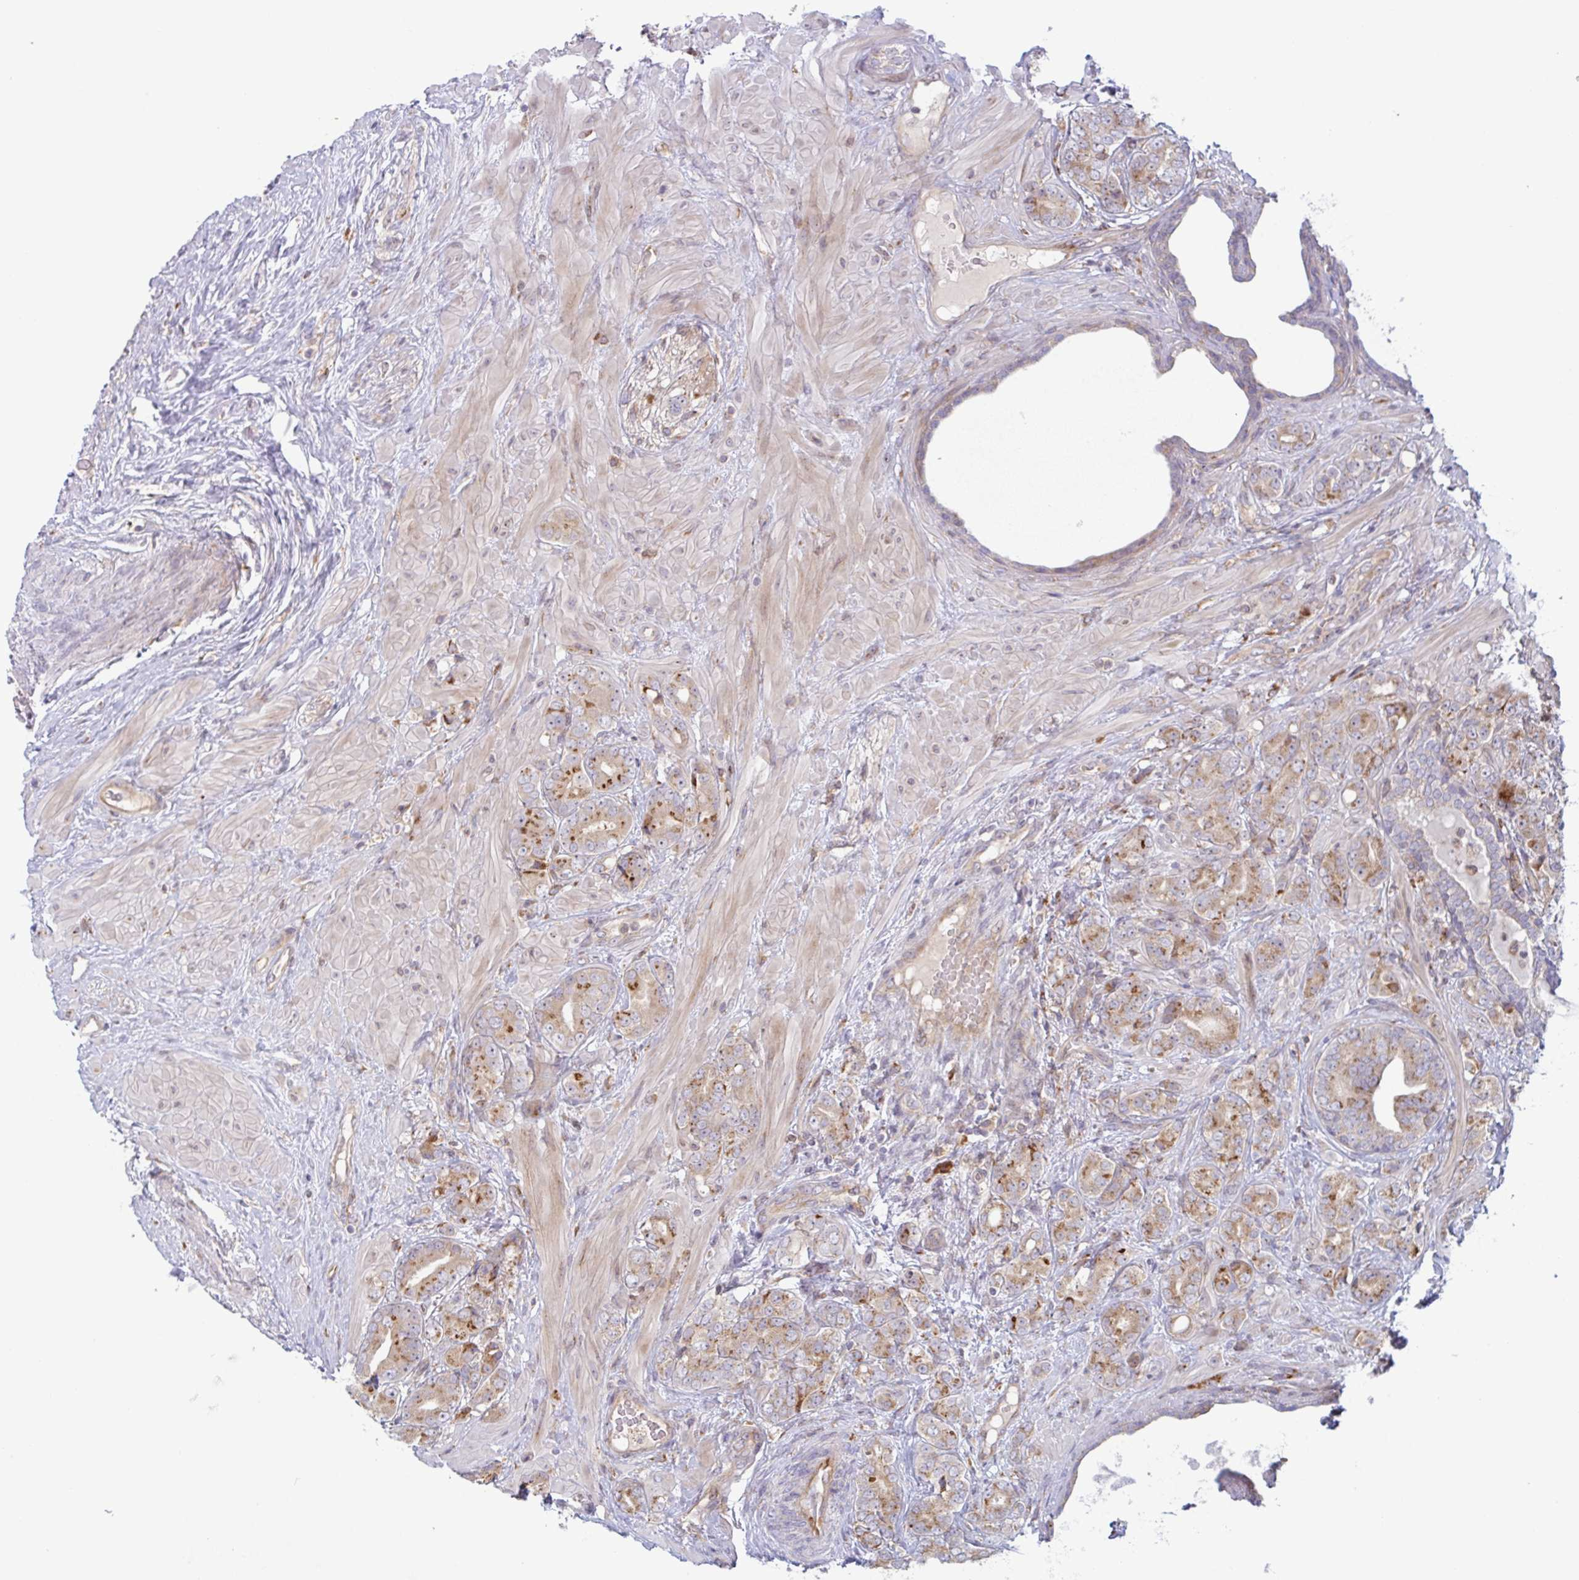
{"staining": {"intensity": "moderate", "quantity": ">75%", "location": "cytoplasmic/membranous"}, "tissue": "prostate cancer", "cell_type": "Tumor cells", "image_type": "cancer", "snomed": [{"axis": "morphology", "description": "Adenocarcinoma, High grade"}, {"axis": "topography", "description": "Prostate"}], "caption": "Immunohistochemistry (IHC) histopathology image of human prostate cancer stained for a protein (brown), which exhibits medium levels of moderate cytoplasmic/membranous expression in about >75% of tumor cells.", "gene": "RIT1", "patient": {"sex": "male", "age": 62}}